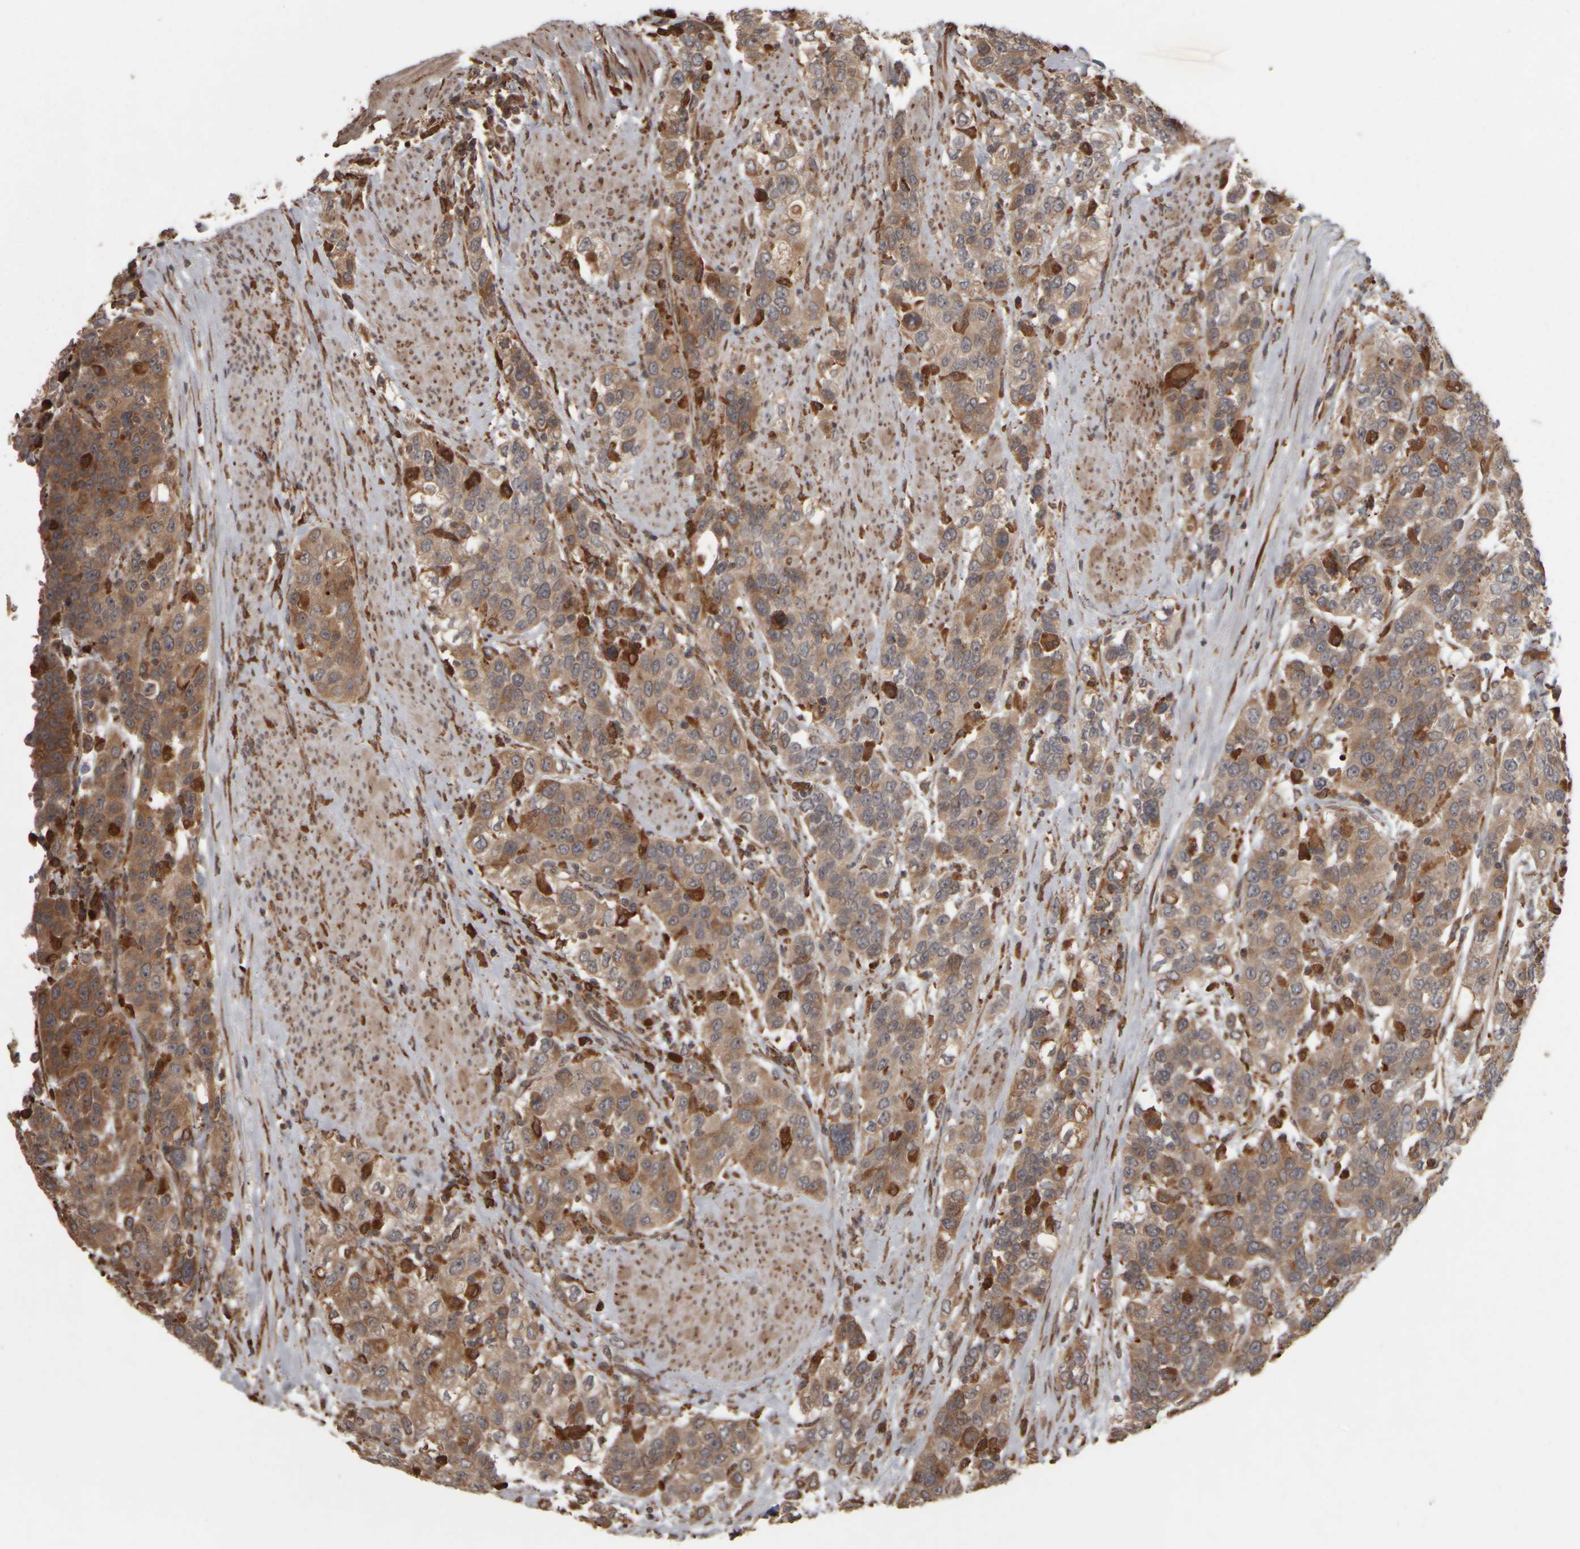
{"staining": {"intensity": "moderate", "quantity": ">75%", "location": "cytoplasmic/membranous"}, "tissue": "urothelial cancer", "cell_type": "Tumor cells", "image_type": "cancer", "snomed": [{"axis": "morphology", "description": "Urothelial carcinoma, High grade"}, {"axis": "topography", "description": "Urinary bladder"}], "caption": "Urothelial cancer stained with a protein marker demonstrates moderate staining in tumor cells.", "gene": "AGBL3", "patient": {"sex": "female", "age": 80}}